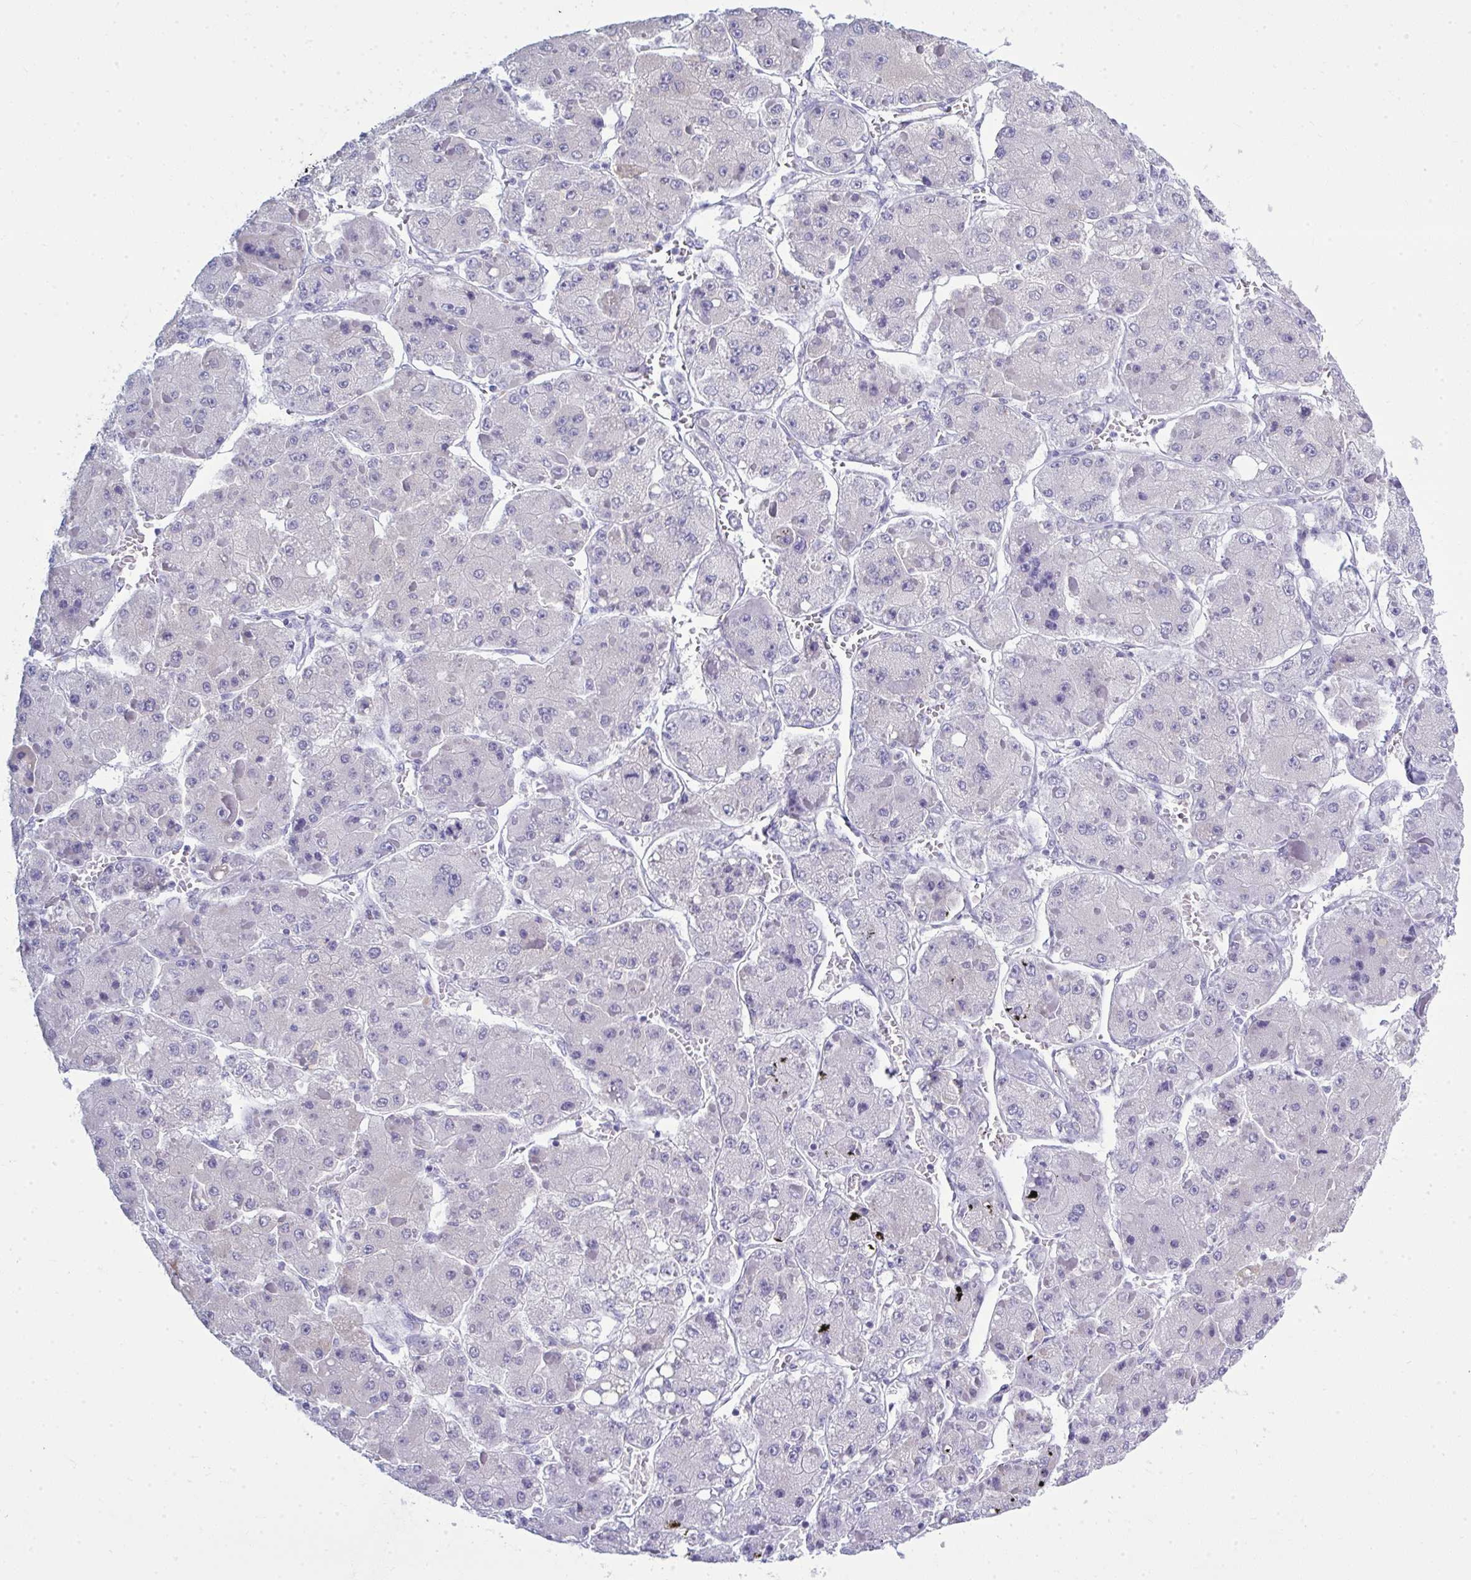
{"staining": {"intensity": "negative", "quantity": "none", "location": "none"}, "tissue": "liver cancer", "cell_type": "Tumor cells", "image_type": "cancer", "snomed": [{"axis": "morphology", "description": "Carcinoma, Hepatocellular, NOS"}, {"axis": "topography", "description": "Liver"}], "caption": "Human liver hepatocellular carcinoma stained for a protein using immunohistochemistry exhibits no positivity in tumor cells.", "gene": "QDPR", "patient": {"sex": "female", "age": 73}}